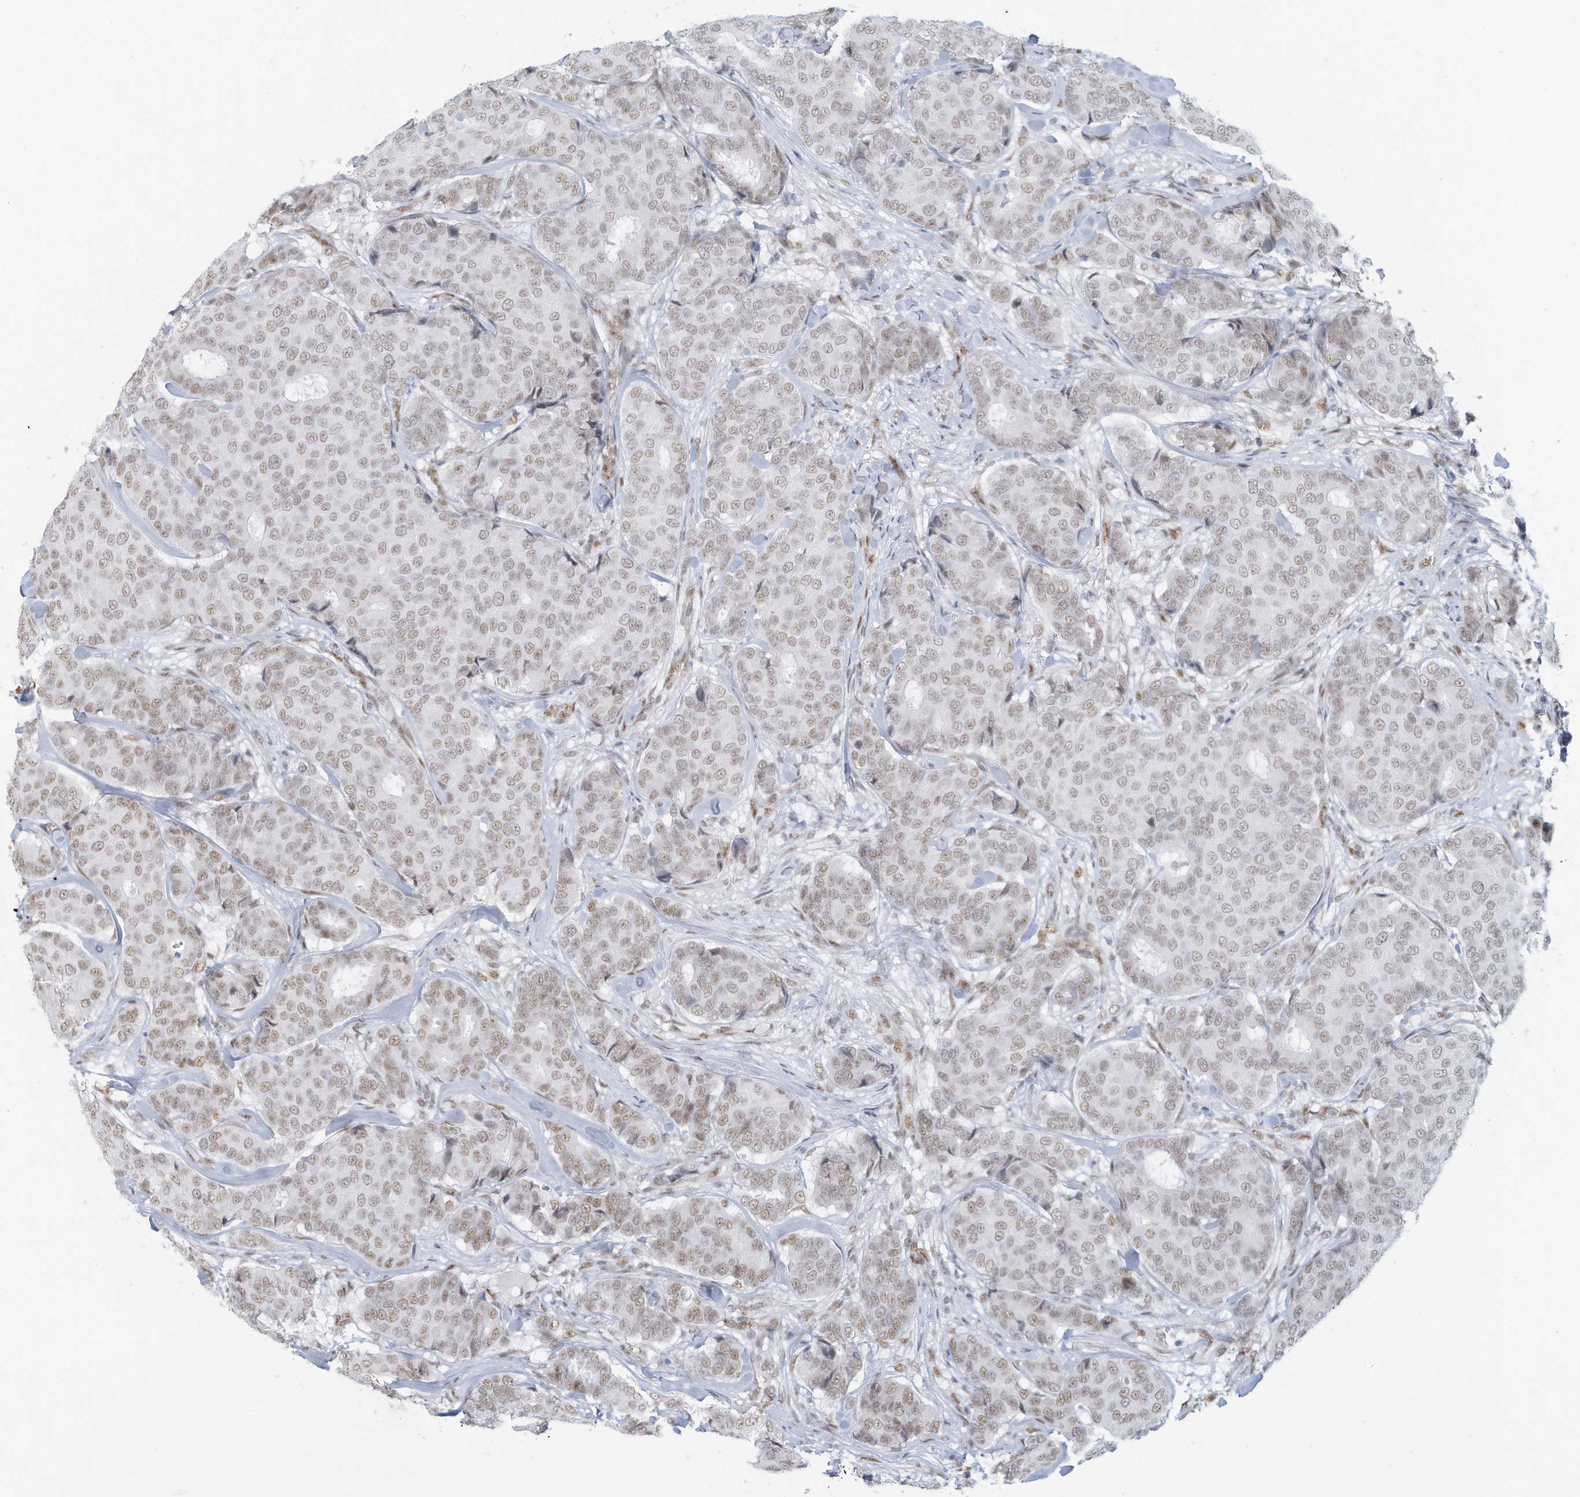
{"staining": {"intensity": "moderate", "quantity": ">75%", "location": "nuclear"}, "tissue": "breast cancer", "cell_type": "Tumor cells", "image_type": "cancer", "snomed": [{"axis": "morphology", "description": "Duct carcinoma"}, {"axis": "topography", "description": "Breast"}], "caption": "Protein staining reveals moderate nuclear staining in approximately >75% of tumor cells in breast infiltrating ductal carcinoma.", "gene": "SARNP", "patient": {"sex": "female", "age": 75}}